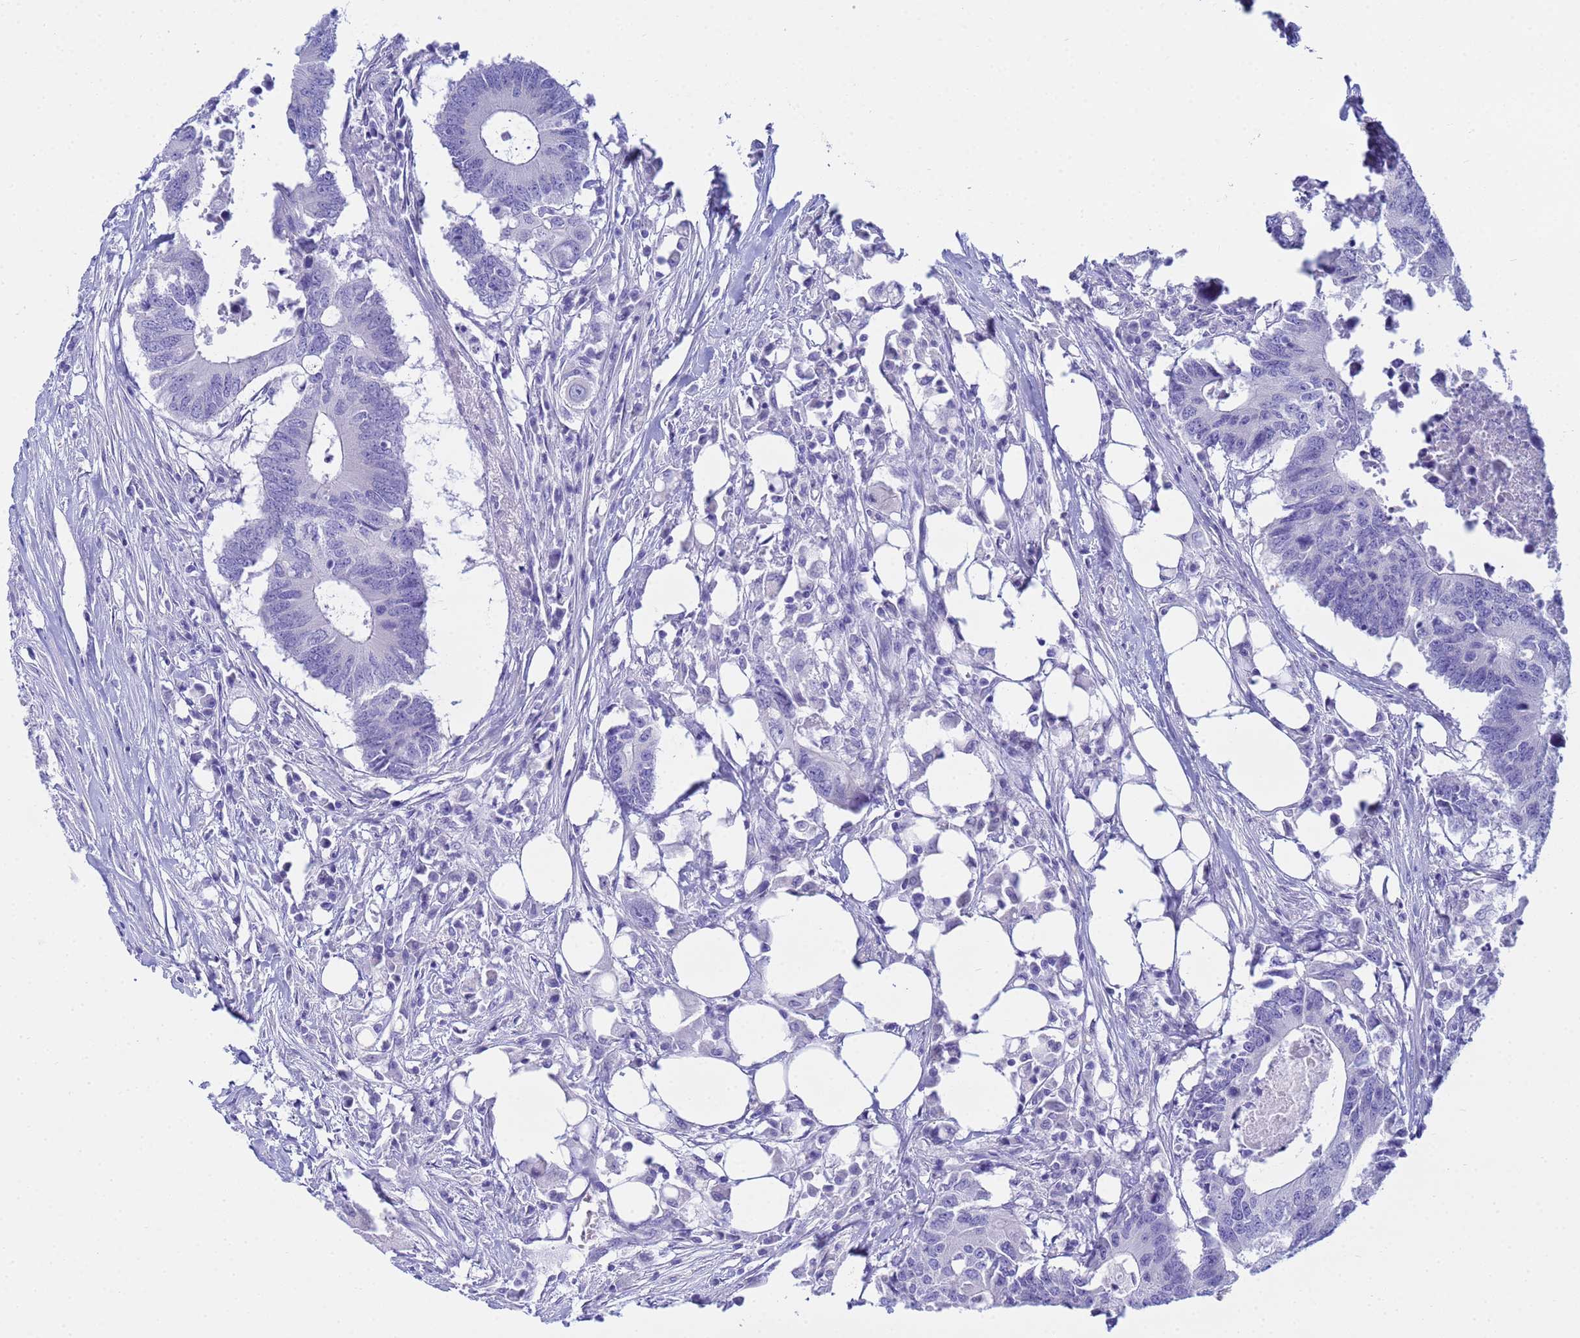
{"staining": {"intensity": "negative", "quantity": "none", "location": "none"}, "tissue": "colorectal cancer", "cell_type": "Tumor cells", "image_type": "cancer", "snomed": [{"axis": "morphology", "description": "Adenocarcinoma, NOS"}, {"axis": "topography", "description": "Colon"}], "caption": "Colorectal cancer was stained to show a protein in brown. There is no significant expression in tumor cells.", "gene": "AQP12A", "patient": {"sex": "male", "age": 71}}